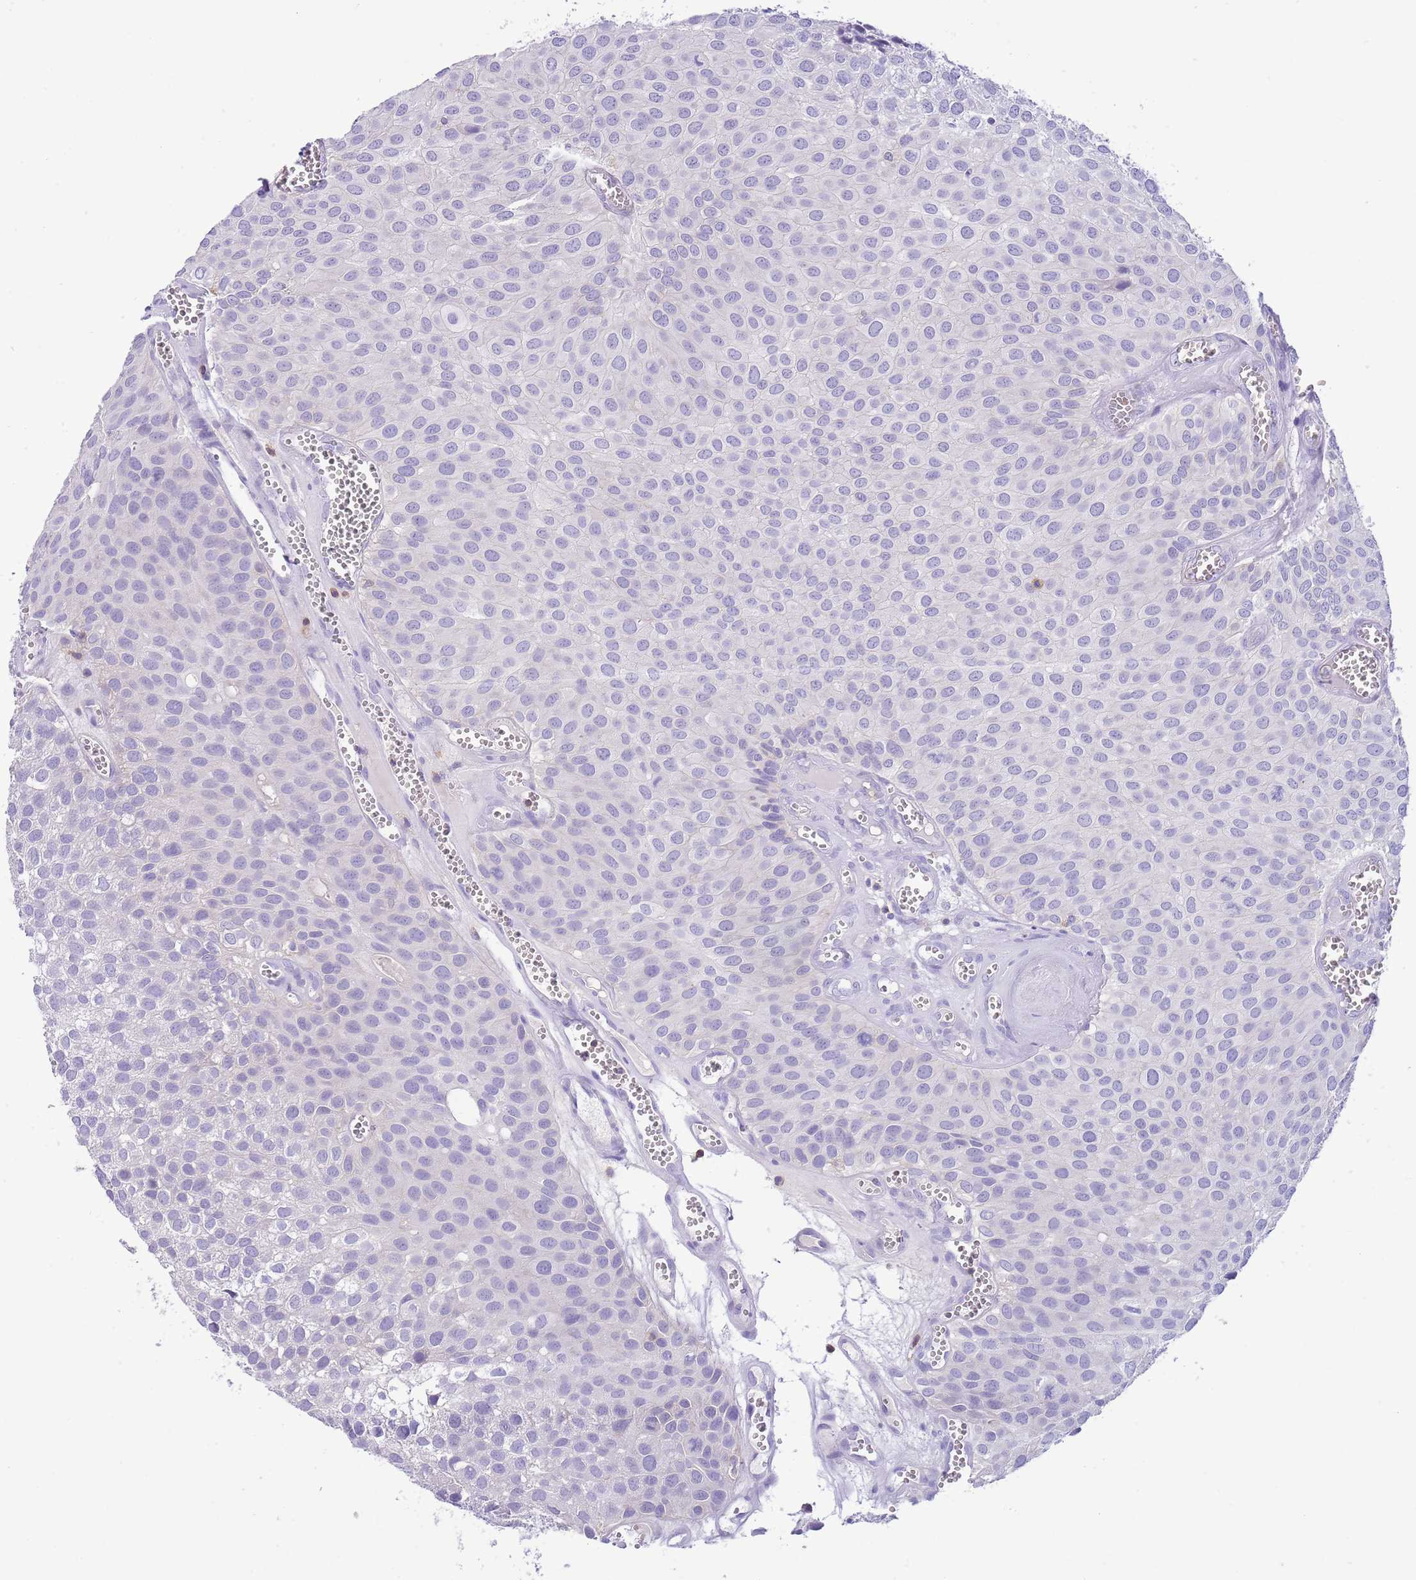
{"staining": {"intensity": "negative", "quantity": "none", "location": "none"}, "tissue": "urothelial cancer", "cell_type": "Tumor cells", "image_type": "cancer", "snomed": [{"axis": "morphology", "description": "Urothelial carcinoma, Low grade"}, {"axis": "topography", "description": "Urinary bladder"}], "caption": "Immunohistochemistry (IHC) of human urothelial carcinoma (low-grade) demonstrates no expression in tumor cells. The staining was performed using DAB to visualize the protein expression in brown, while the nuclei were stained in blue with hematoxylin (Magnification: 20x).", "gene": "OR4Q3", "patient": {"sex": "male", "age": 88}}